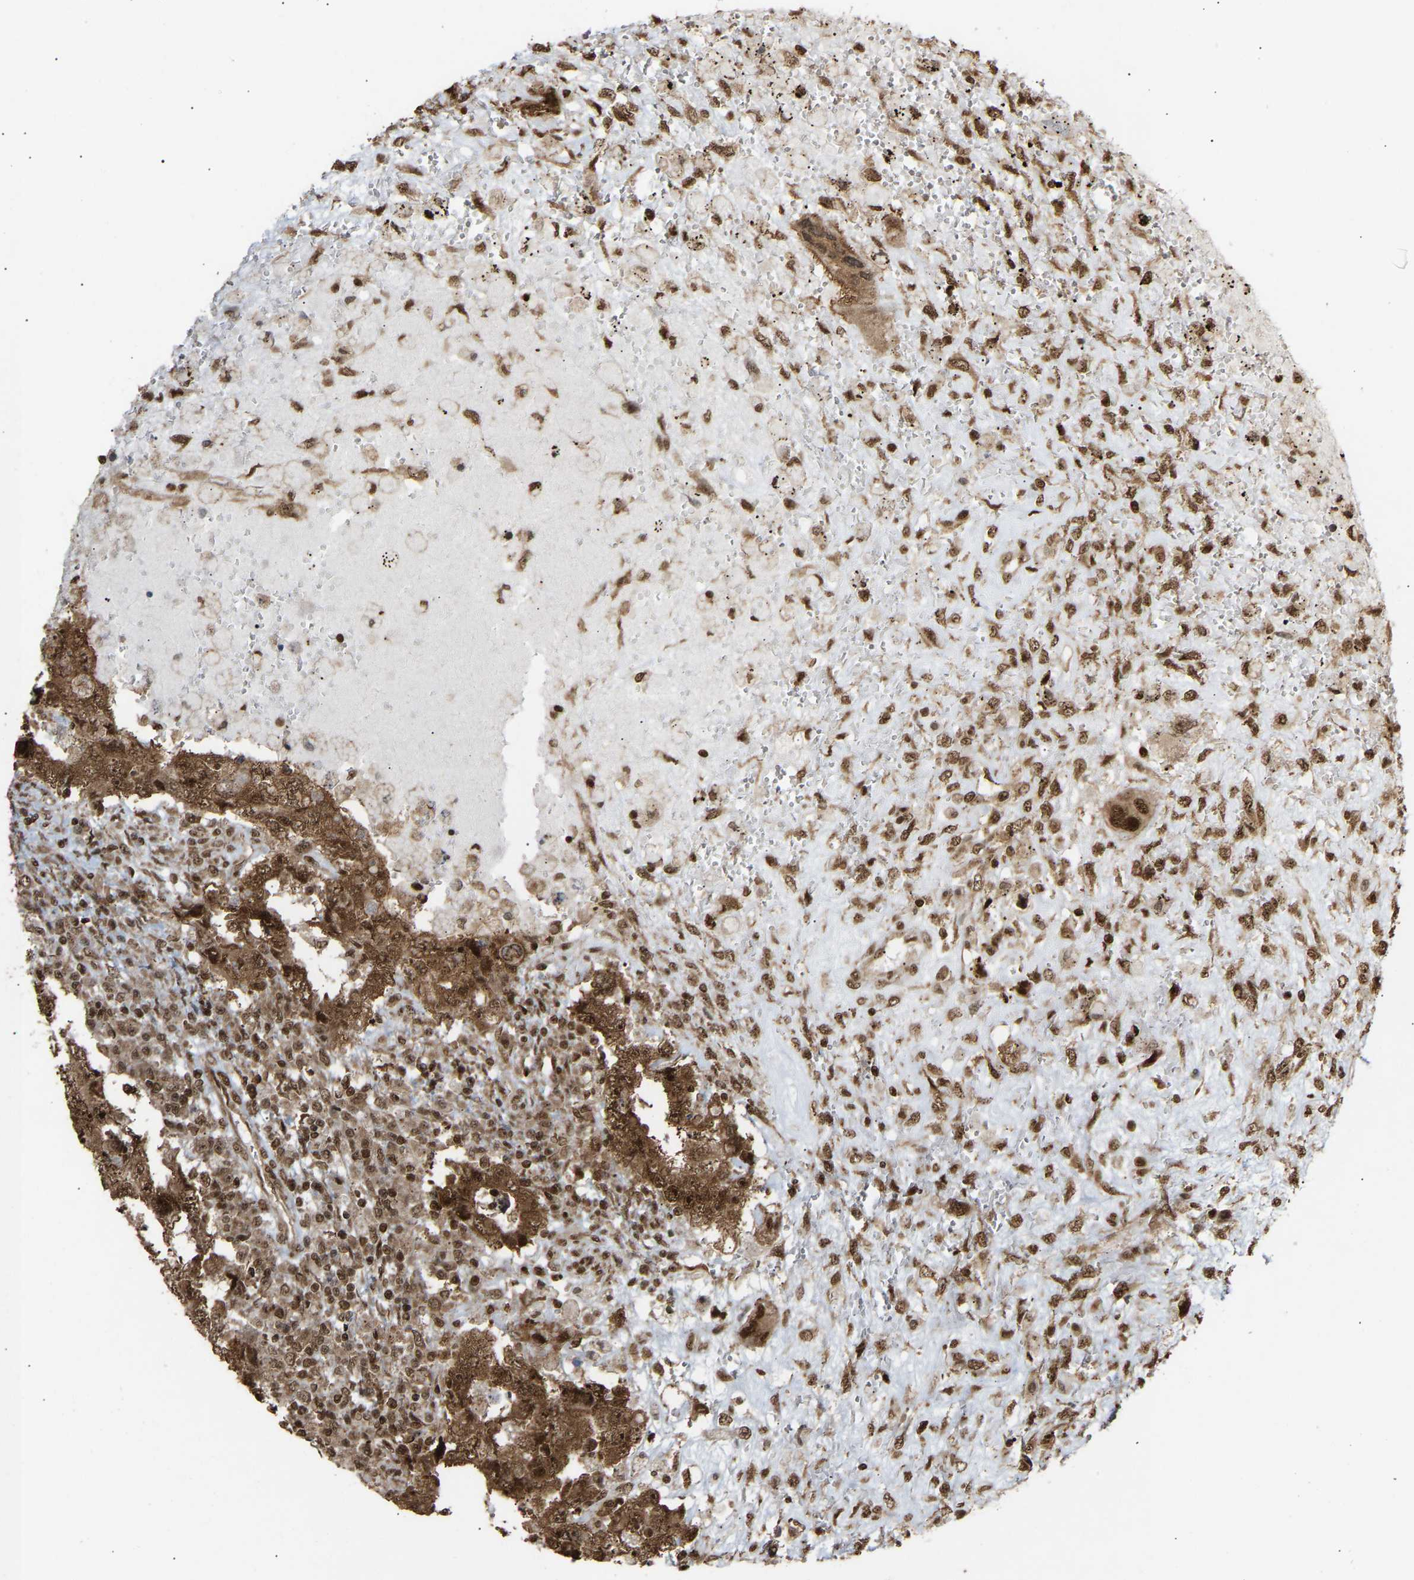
{"staining": {"intensity": "strong", "quantity": ">75%", "location": "cytoplasmic/membranous,nuclear"}, "tissue": "testis cancer", "cell_type": "Tumor cells", "image_type": "cancer", "snomed": [{"axis": "morphology", "description": "Carcinoma, Embryonal, NOS"}, {"axis": "topography", "description": "Testis"}], "caption": "Protein analysis of testis cancer tissue exhibits strong cytoplasmic/membranous and nuclear staining in approximately >75% of tumor cells. (DAB (3,3'-diaminobenzidine) IHC with brightfield microscopy, high magnification).", "gene": "ALYREF", "patient": {"sex": "male", "age": 26}}